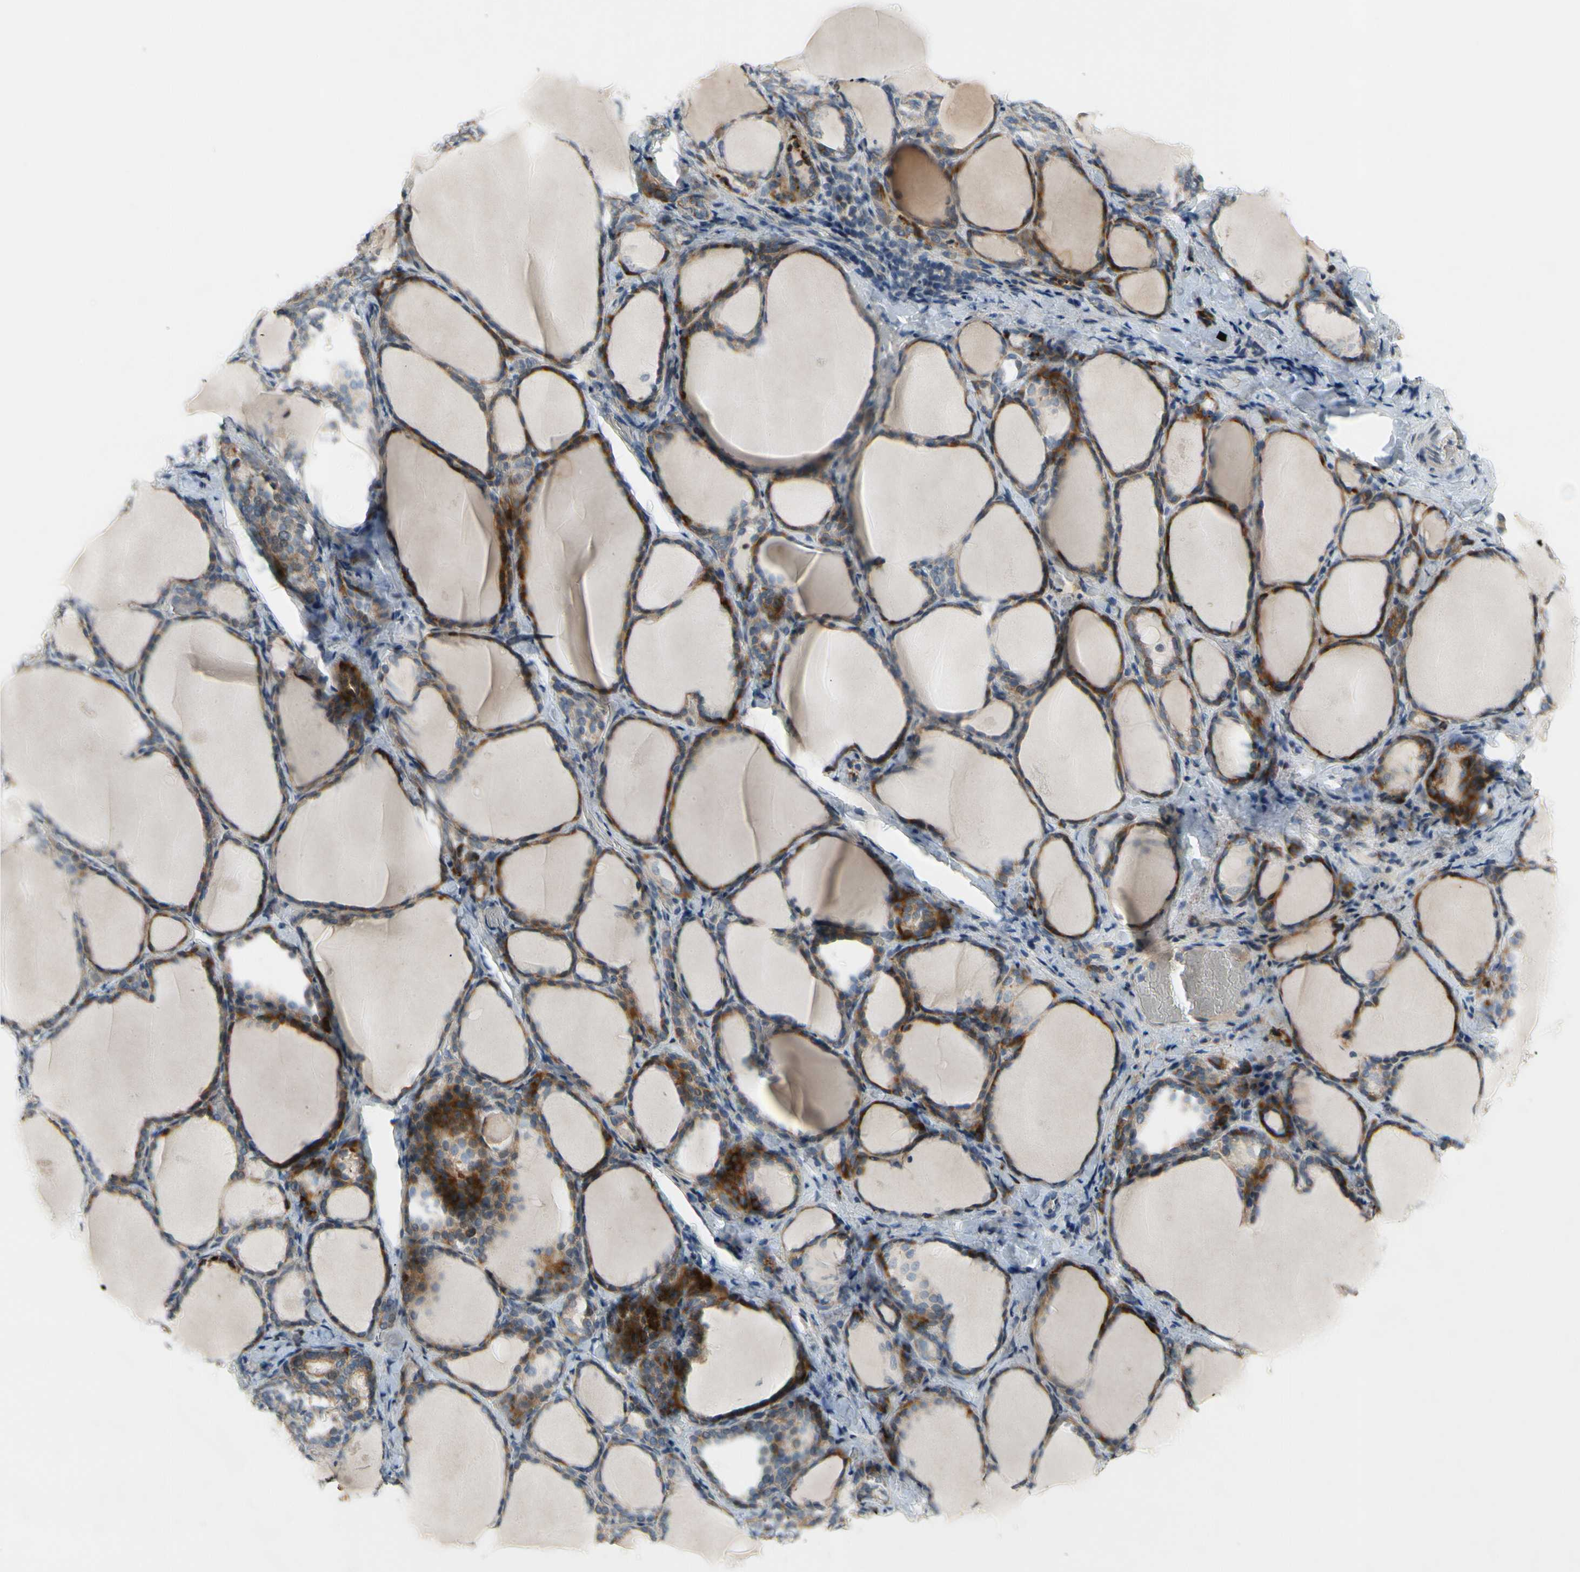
{"staining": {"intensity": "strong", "quantity": ">75%", "location": "cytoplasmic/membranous"}, "tissue": "thyroid gland", "cell_type": "Glandular cells", "image_type": "normal", "snomed": [{"axis": "morphology", "description": "Normal tissue, NOS"}, {"axis": "morphology", "description": "Papillary adenocarcinoma, NOS"}, {"axis": "topography", "description": "Thyroid gland"}], "caption": "Immunohistochemical staining of normal human thyroid gland displays strong cytoplasmic/membranous protein positivity in about >75% of glandular cells.", "gene": "PIP5K1B", "patient": {"sex": "female", "age": 30}}